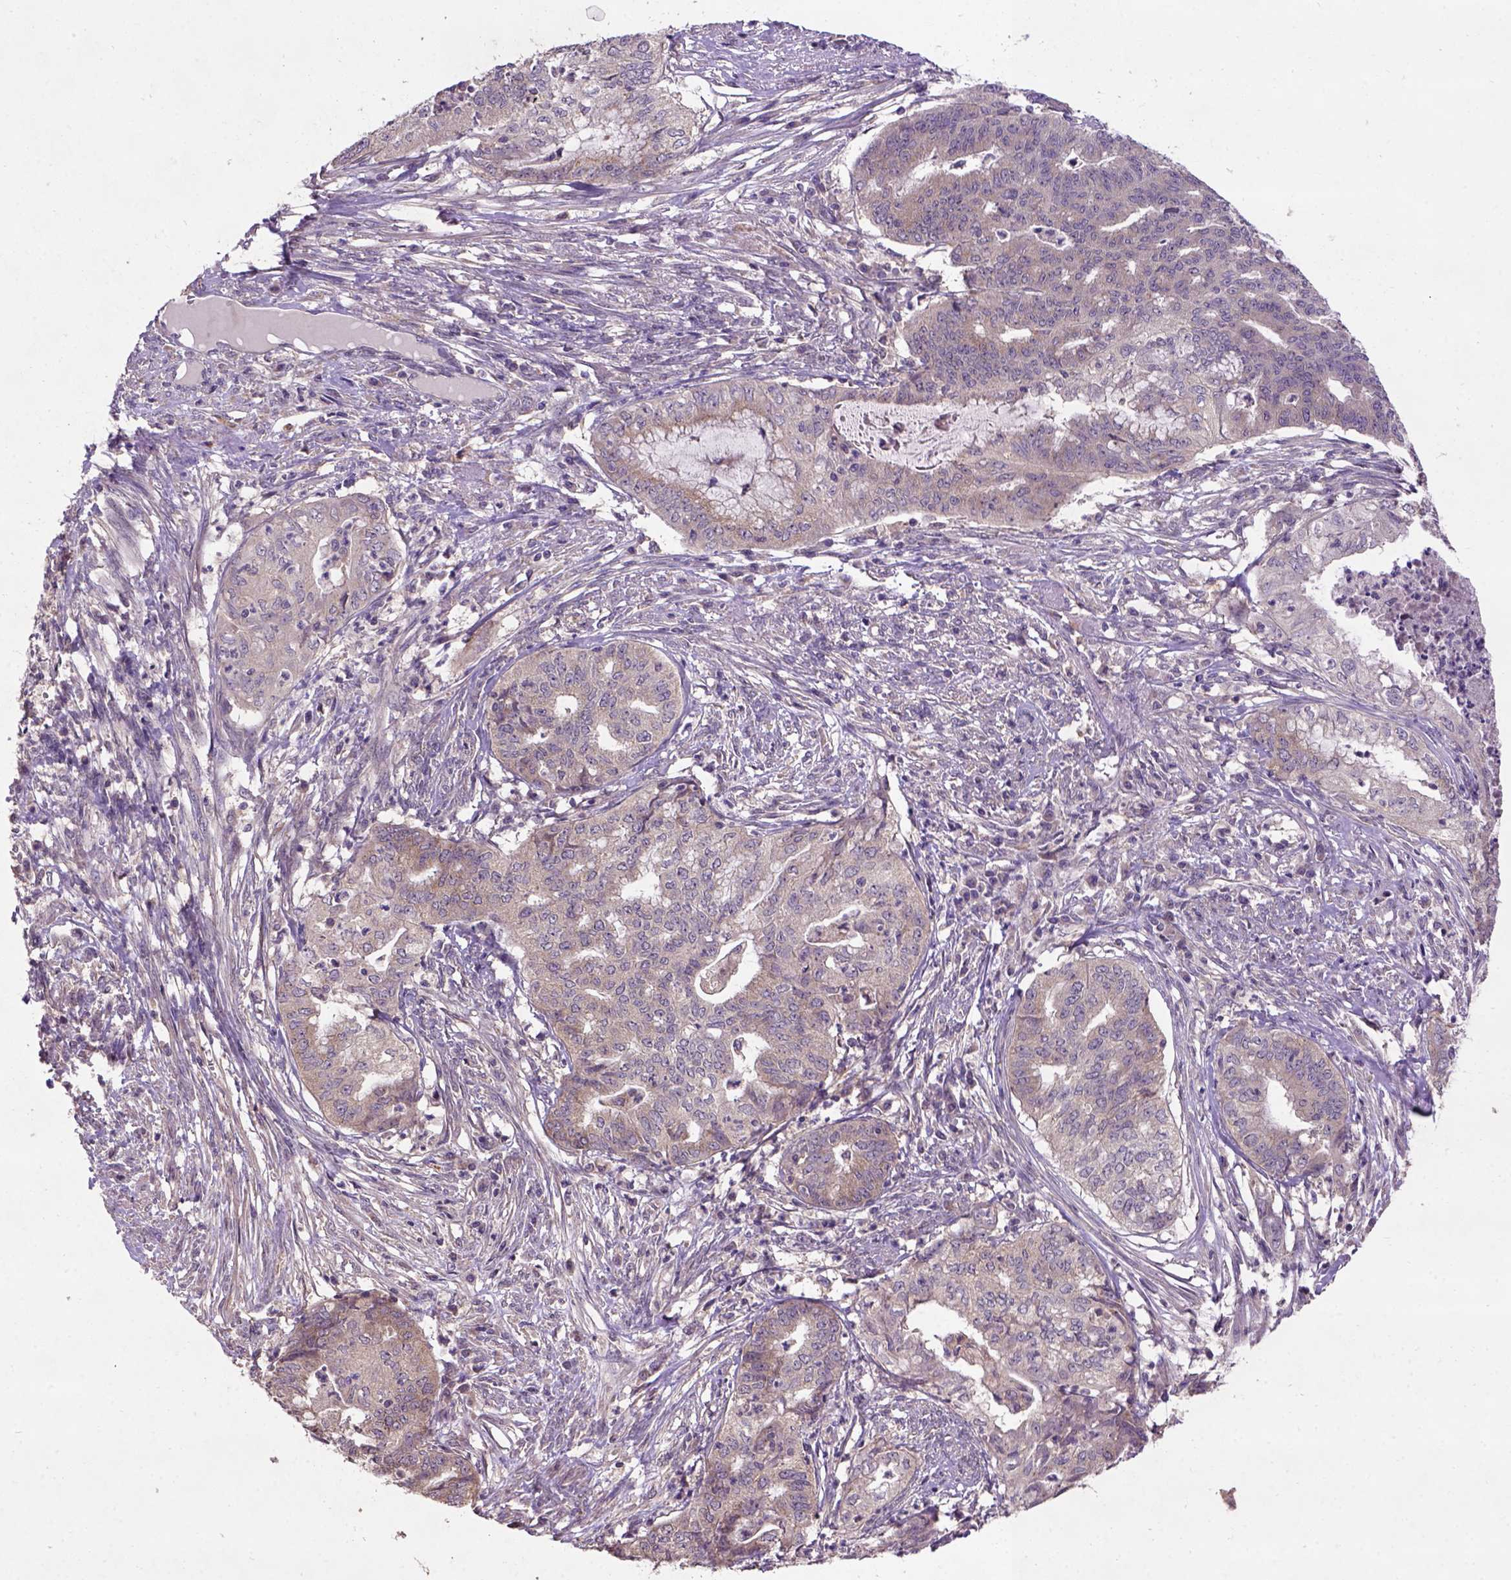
{"staining": {"intensity": "moderate", "quantity": ">75%", "location": "cytoplasmic/membranous"}, "tissue": "endometrial cancer", "cell_type": "Tumor cells", "image_type": "cancer", "snomed": [{"axis": "morphology", "description": "Adenocarcinoma, NOS"}, {"axis": "topography", "description": "Endometrium"}], "caption": "High-power microscopy captured an IHC photomicrograph of endometrial cancer (adenocarcinoma), revealing moderate cytoplasmic/membranous expression in approximately >75% of tumor cells.", "gene": "KBTBD8", "patient": {"sex": "female", "age": 79}}